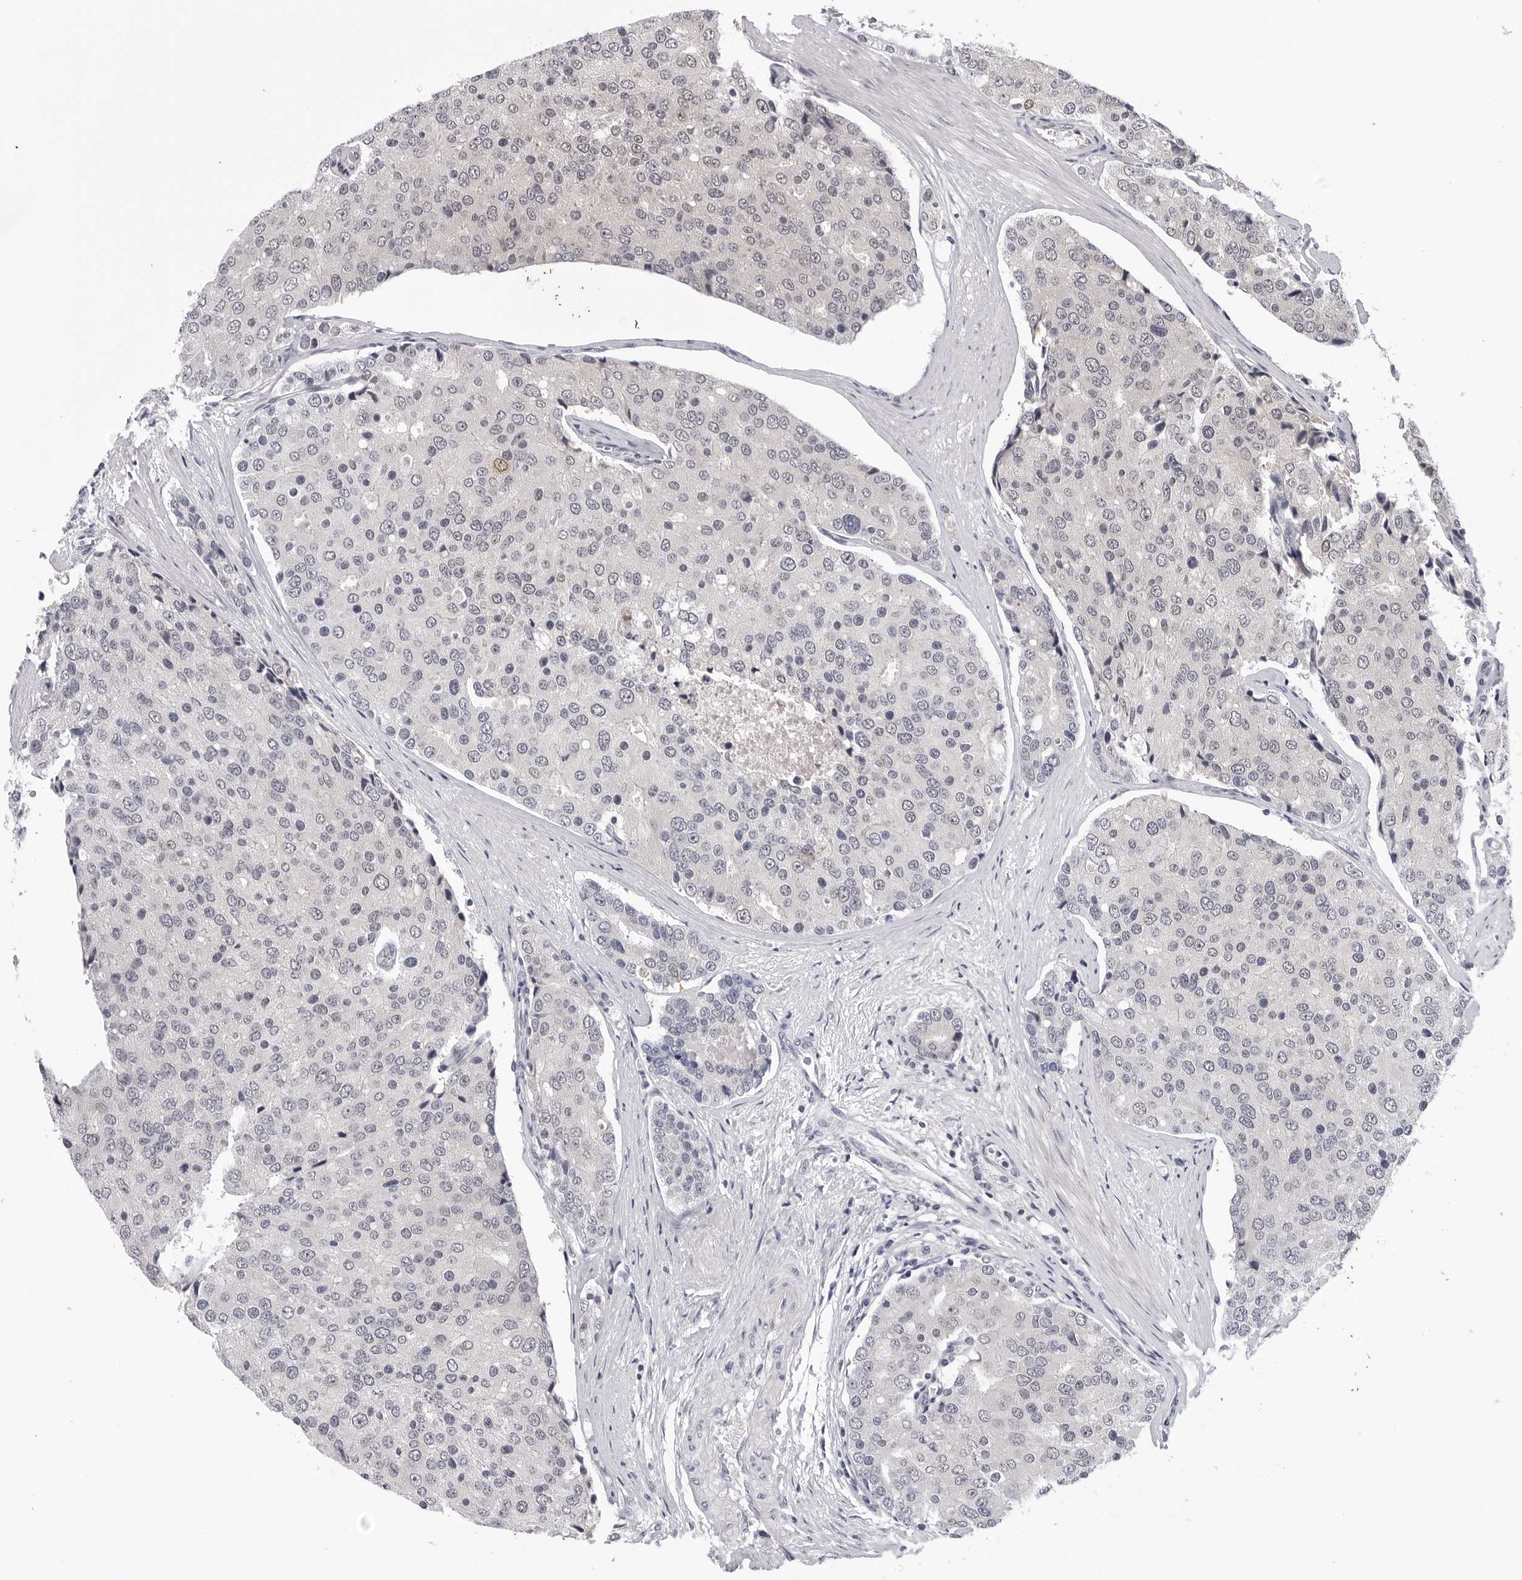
{"staining": {"intensity": "negative", "quantity": "none", "location": "none"}, "tissue": "prostate cancer", "cell_type": "Tumor cells", "image_type": "cancer", "snomed": [{"axis": "morphology", "description": "Adenocarcinoma, High grade"}, {"axis": "topography", "description": "Prostate"}], "caption": "Tumor cells show no significant positivity in prostate high-grade adenocarcinoma.", "gene": "CDK20", "patient": {"sex": "male", "age": 50}}